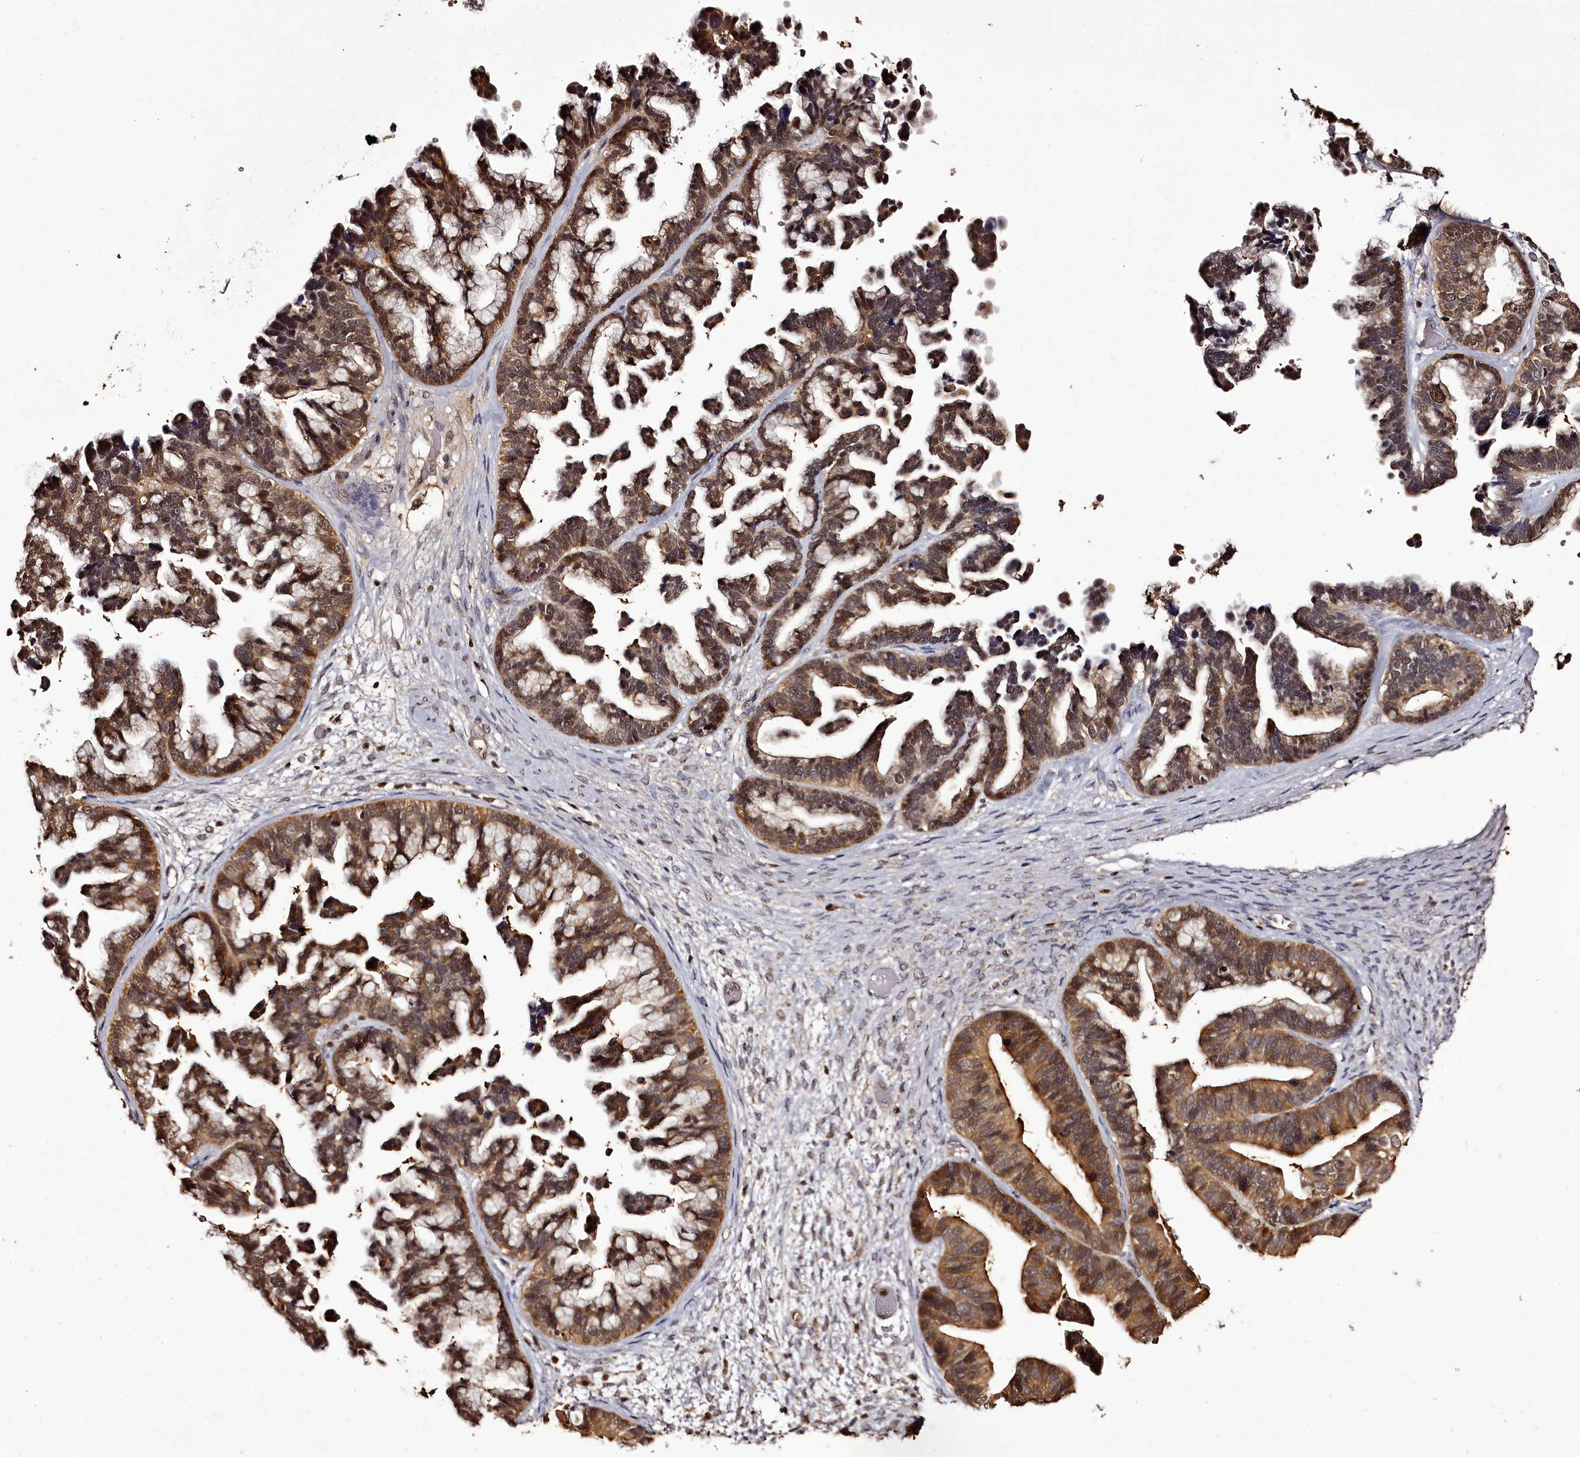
{"staining": {"intensity": "moderate", "quantity": ">75%", "location": "cytoplasmic/membranous,nuclear"}, "tissue": "ovarian cancer", "cell_type": "Tumor cells", "image_type": "cancer", "snomed": [{"axis": "morphology", "description": "Cystadenocarcinoma, serous, NOS"}, {"axis": "topography", "description": "Ovary"}], "caption": "Ovarian cancer (serous cystadenocarcinoma) stained with DAB (3,3'-diaminobenzidine) IHC shows medium levels of moderate cytoplasmic/membranous and nuclear expression in about >75% of tumor cells.", "gene": "NPRL2", "patient": {"sex": "female", "age": 56}}